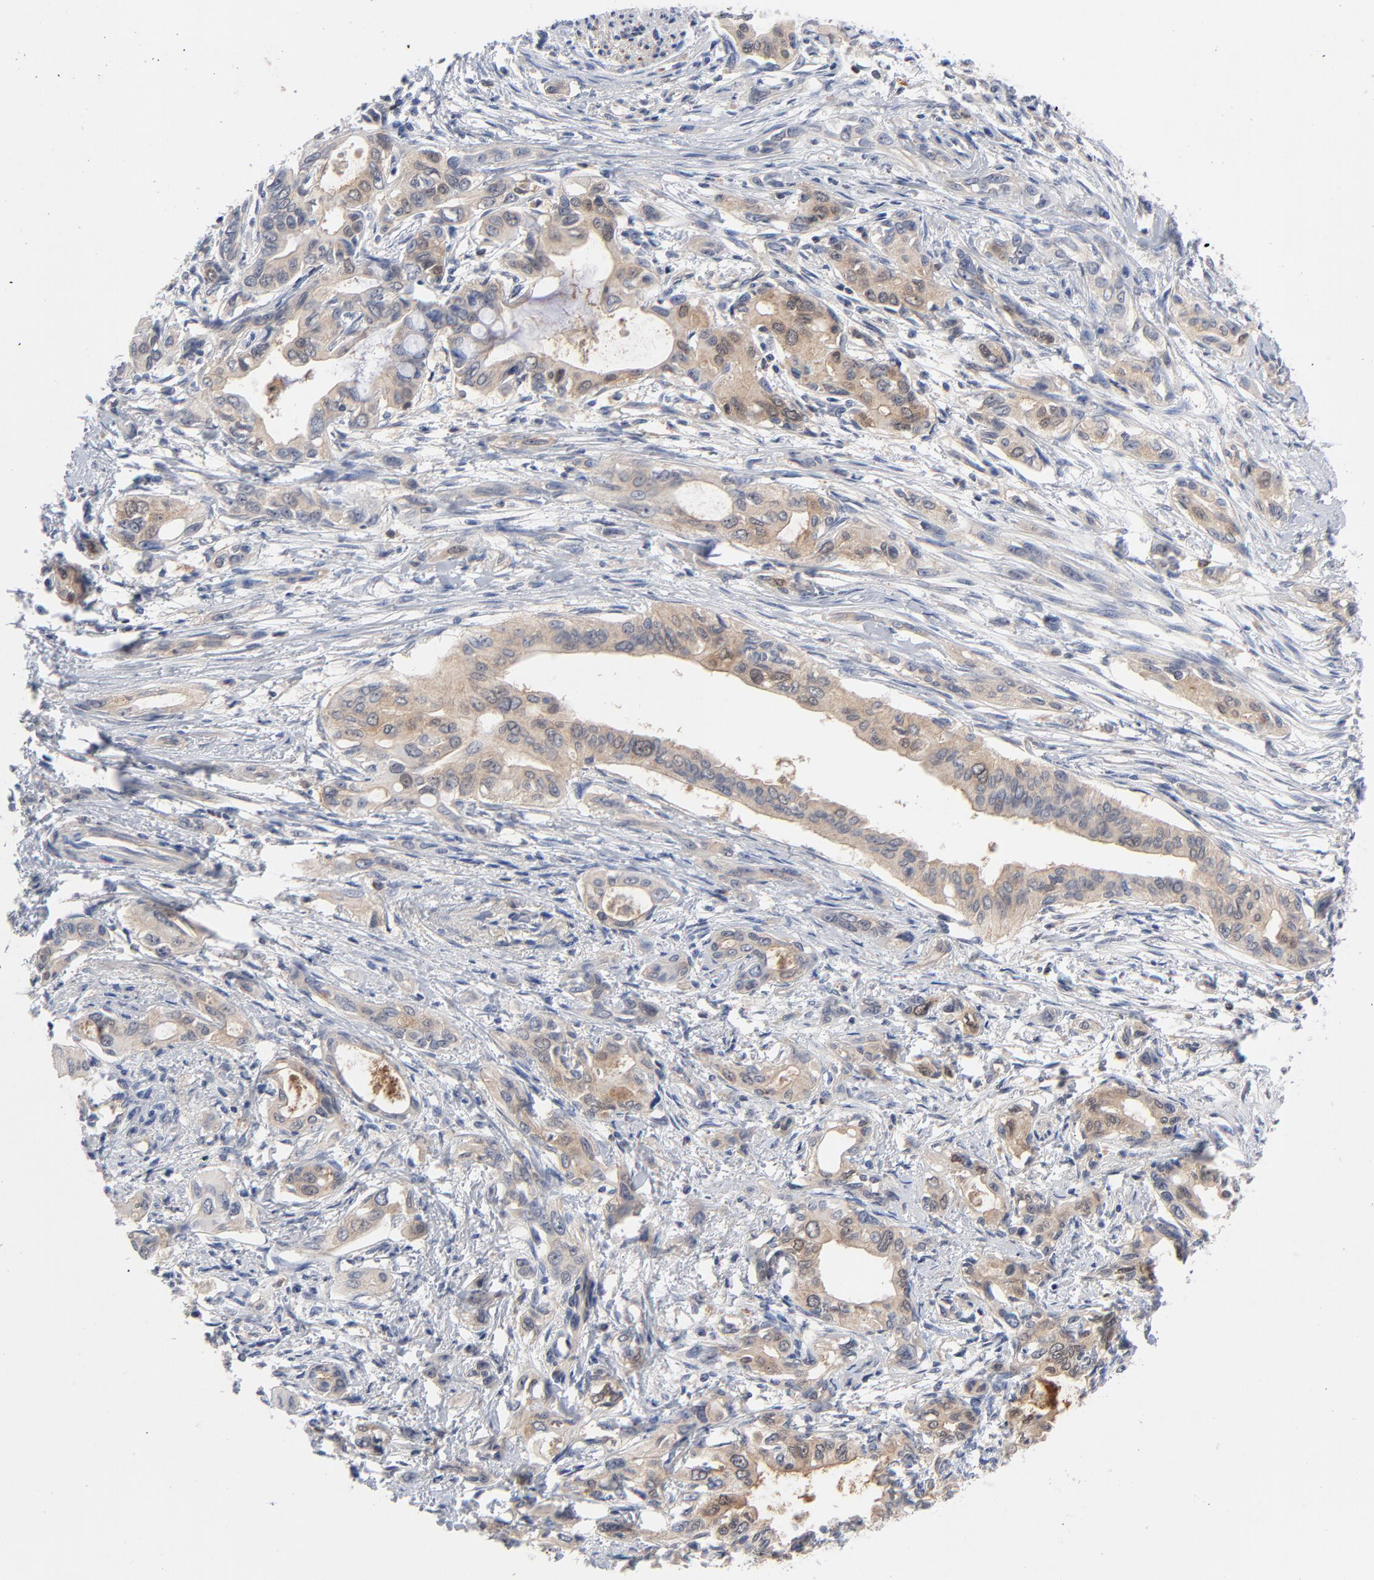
{"staining": {"intensity": "weak", "quantity": ">75%", "location": "cytoplasmic/membranous"}, "tissue": "pancreatic cancer", "cell_type": "Tumor cells", "image_type": "cancer", "snomed": [{"axis": "morphology", "description": "Adenocarcinoma, NOS"}, {"axis": "topography", "description": "Pancreas"}], "caption": "A brown stain shows weak cytoplasmic/membranous staining of a protein in pancreatic adenocarcinoma tumor cells.", "gene": "CAB39L", "patient": {"sex": "female", "age": 60}}